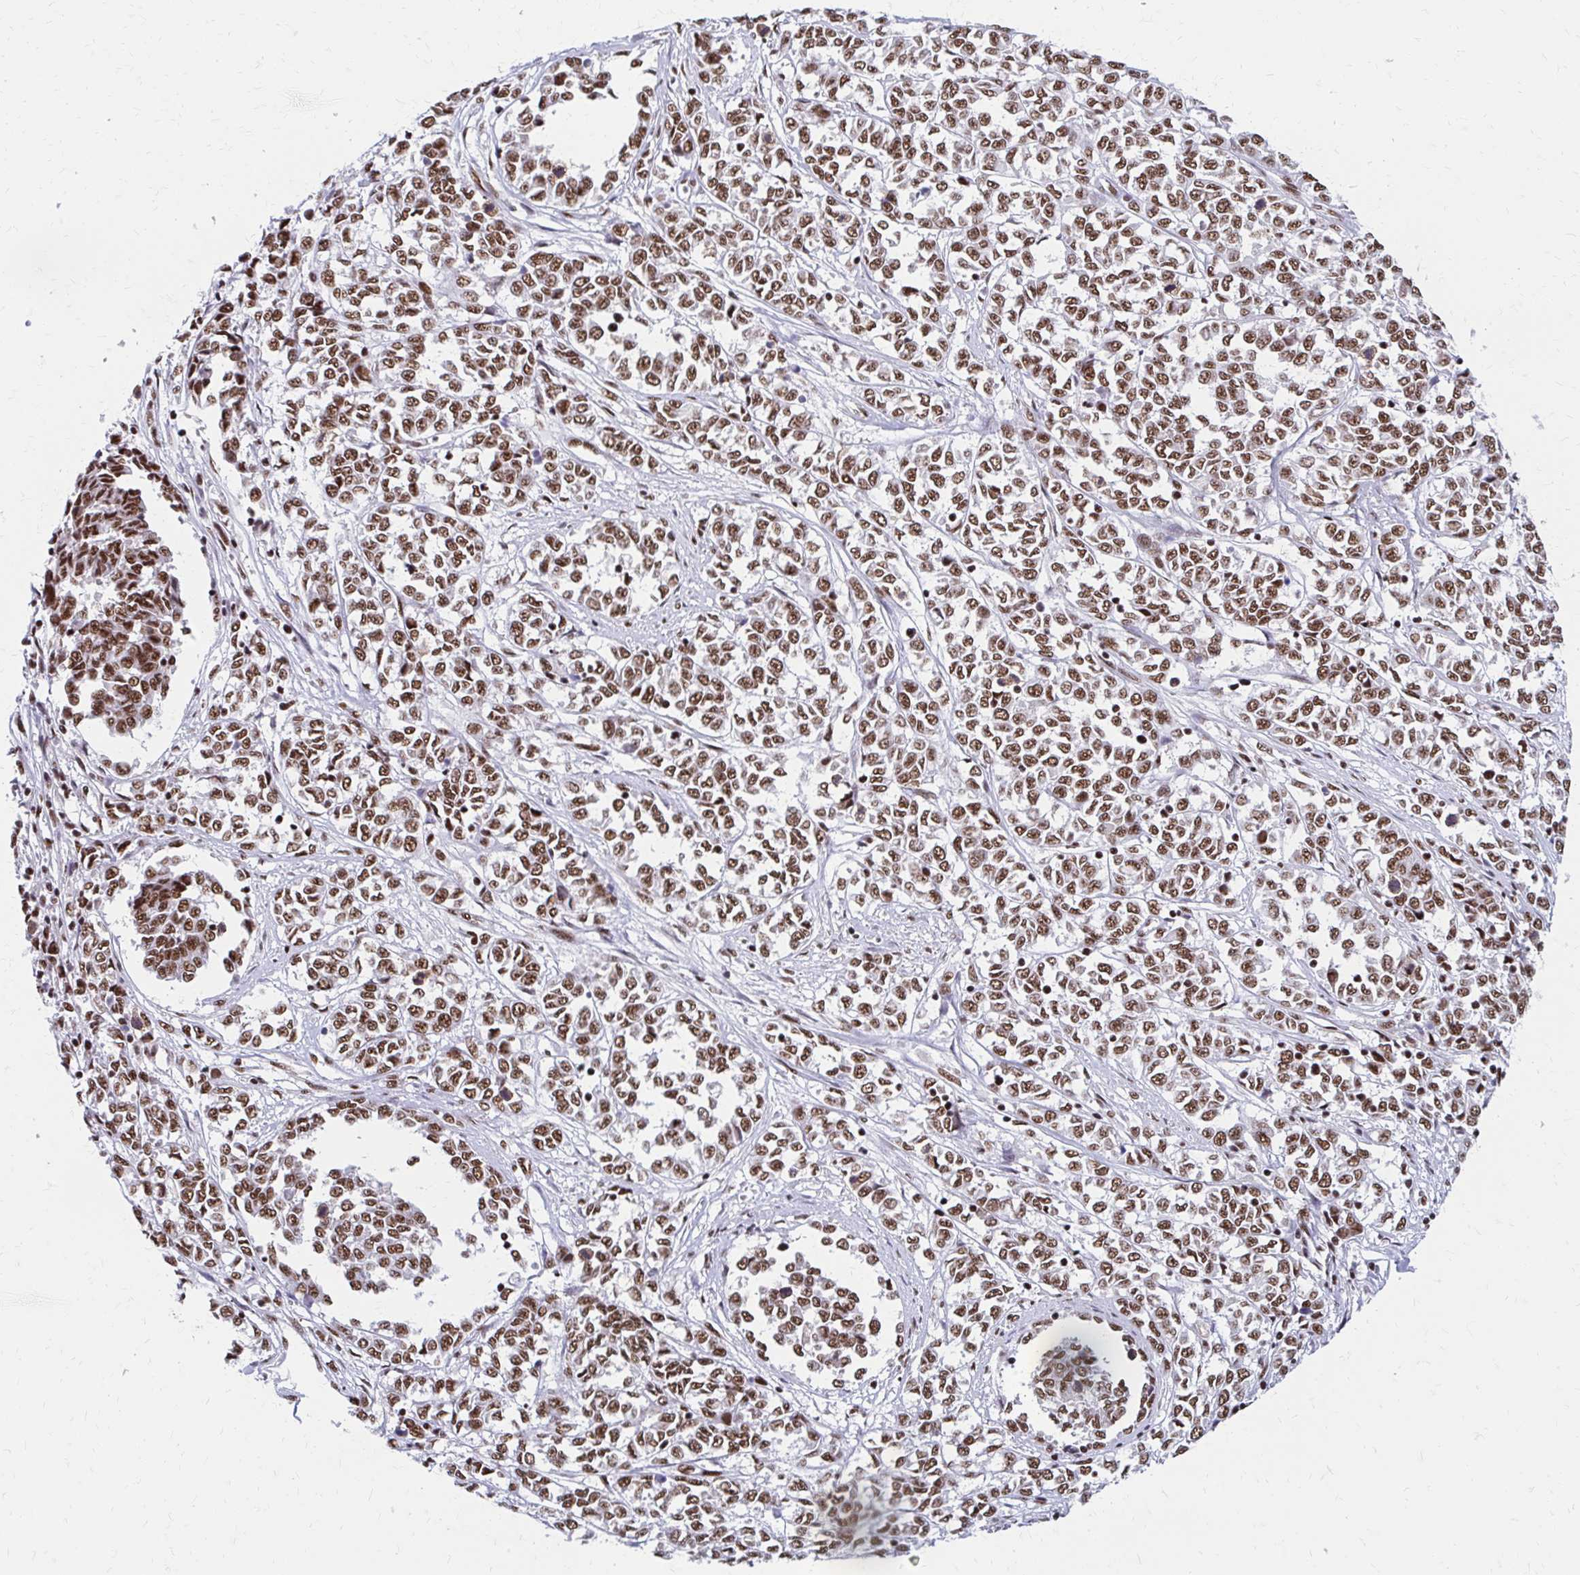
{"staining": {"intensity": "moderate", "quantity": "25%-75%", "location": "nuclear"}, "tissue": "melanoma", "cell_type": "Tumor cells", "image_type": "cancer", "snomed": [{"axis": "morphology", "description": "Malignant melanoma, NOS"}, {"axis": "topography", "description": "Skin"}], "caption": "Immunohistochemical staining of melanoma demonstrates medium levels of moderate nuclear staining in approximately 25%-75% of tumor cells.", "gene": "CNKSR3", "patient": {"sex": "female", "age": 72}}